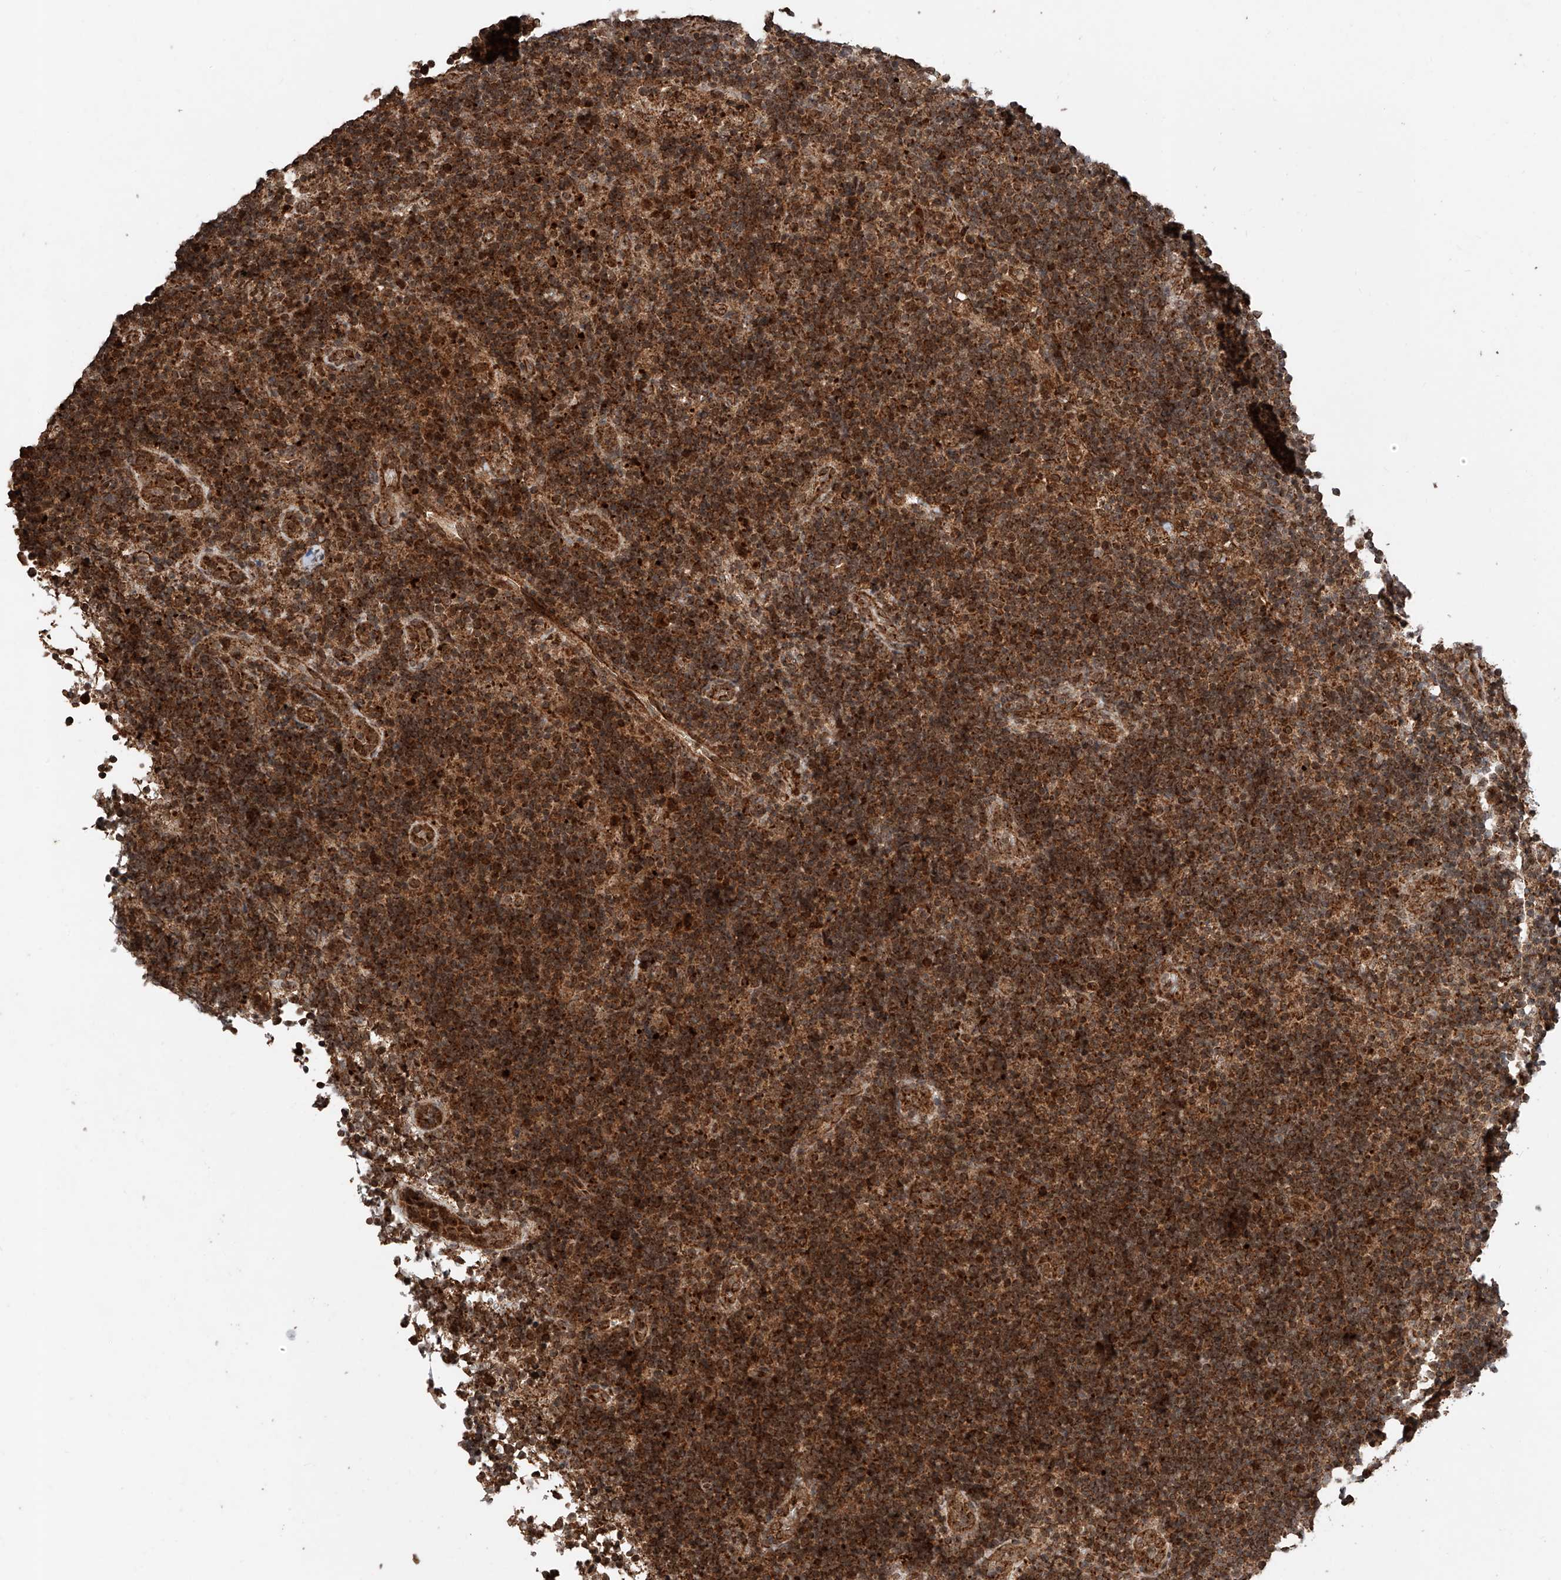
{"staining": {"intensity": "strong", "quantity": ">75%", "location": "cytoplasmic/membranous"}, "tissue": "lymph node", "cell_type": "Germinal center cells", "image_type": "normal", "snomed": [{"axis": "morphology", "description": "Normal tissue, NOS"}, {"axis": "topography", "description": "Lymph node"}], "caption": "Protein staining of normal lymph node shows strong cytoplasmic/membranous positivity in approximately >75% of germinal center cells. Immunohistochemistry stains the protein in brown and the nuclei are stained blue.", "gene": "ZSCAN29", "patient": {"sex": "female", "age": 22}}